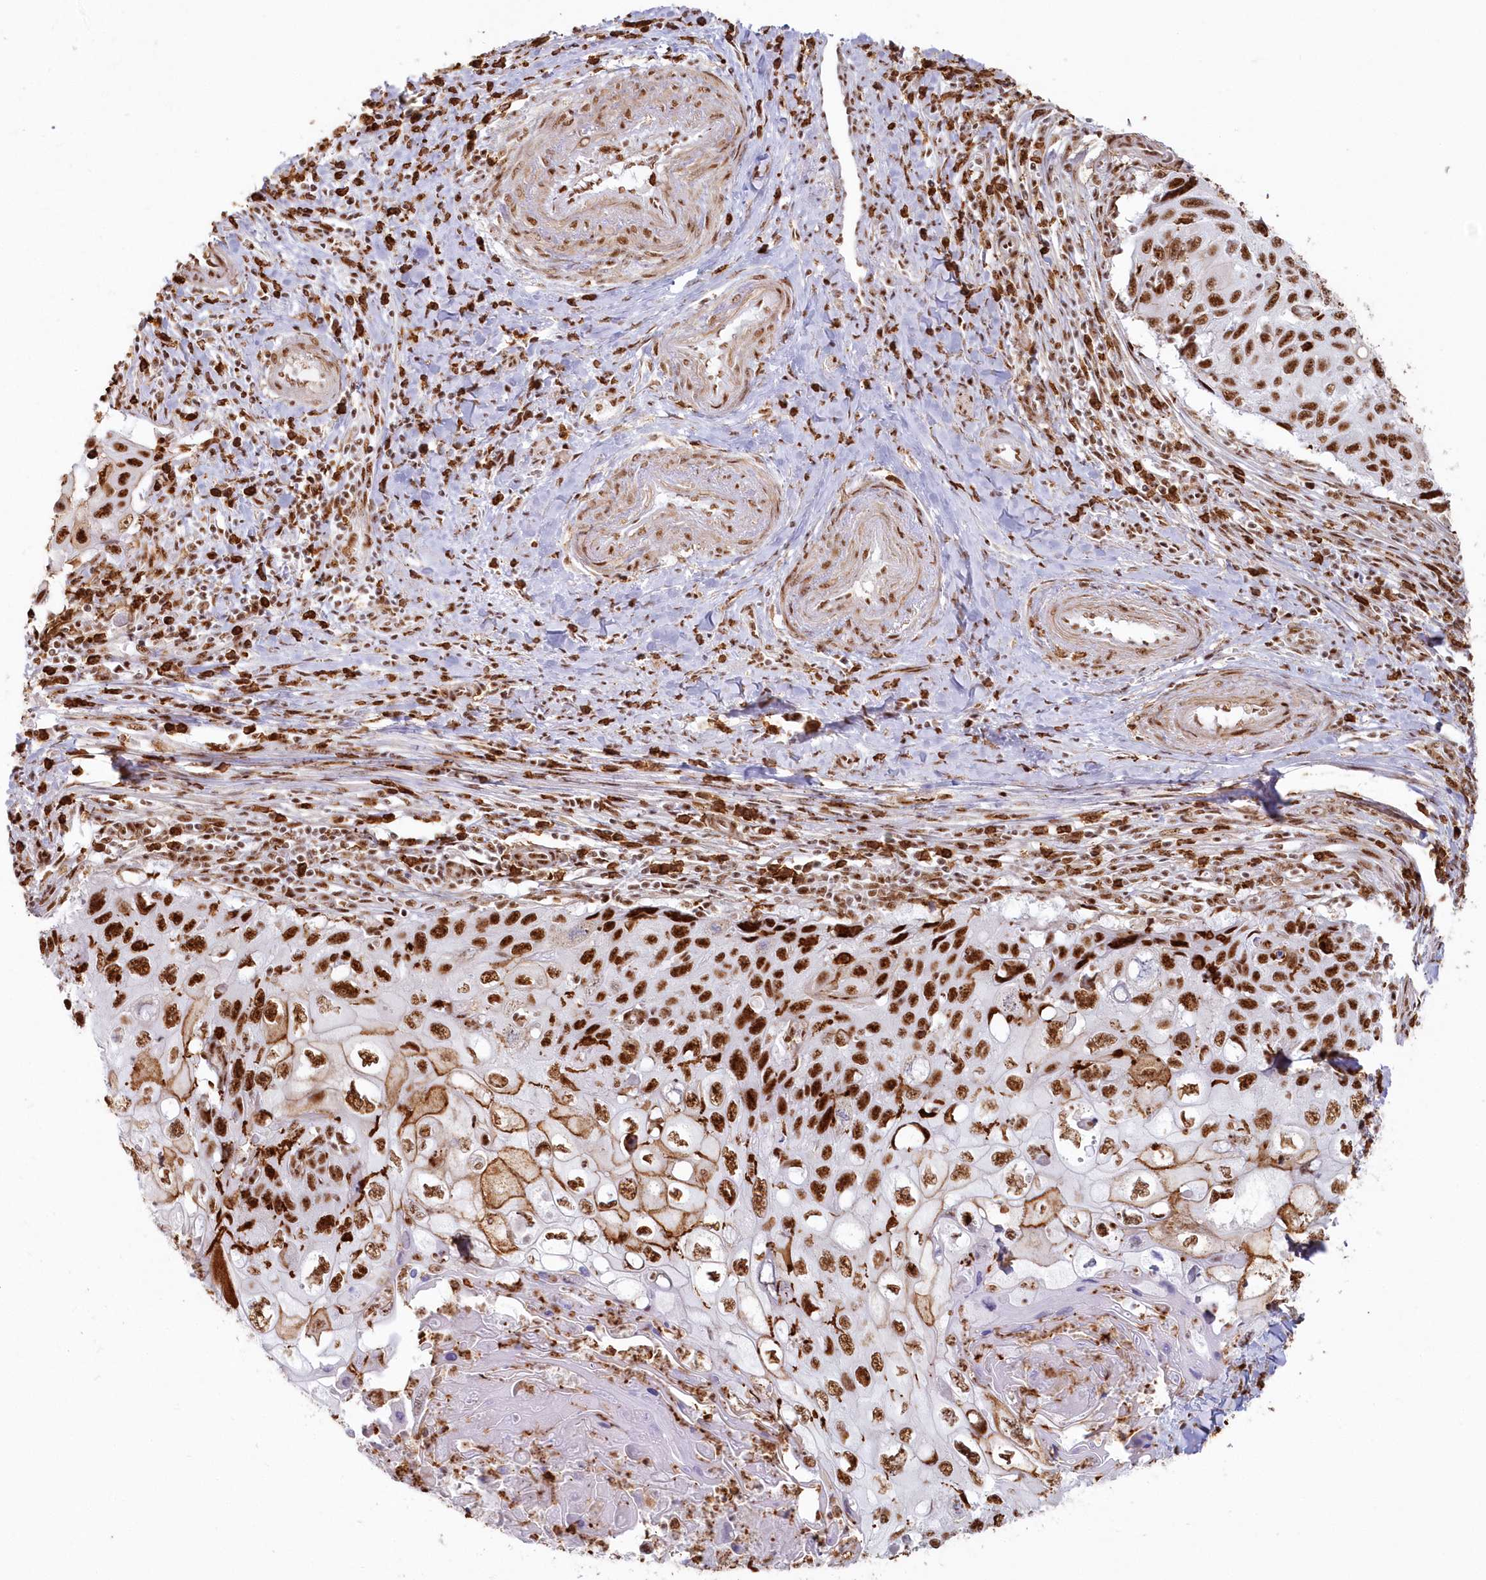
{"staining": {"intensity": "strong", "quantity": ">75%", "location": "nuclear"}, "tissue": "cervical cancer", "cell_type": "Tumor cells", "image_type": "cancer", "snomed": [{"axis": "morphology", "description": "Squamous cell carcinoma, NOS"}, {"axis": "topography", "description": "Cervix"}], "caption": "IHC micrograph of cervical cancer stained for a protein (brown), which displays high levels of strong nuclear positivity in approximately >75% of tumor cells.", "gene": "DDX46", "patient": {"sex": "female", "age": 70}}